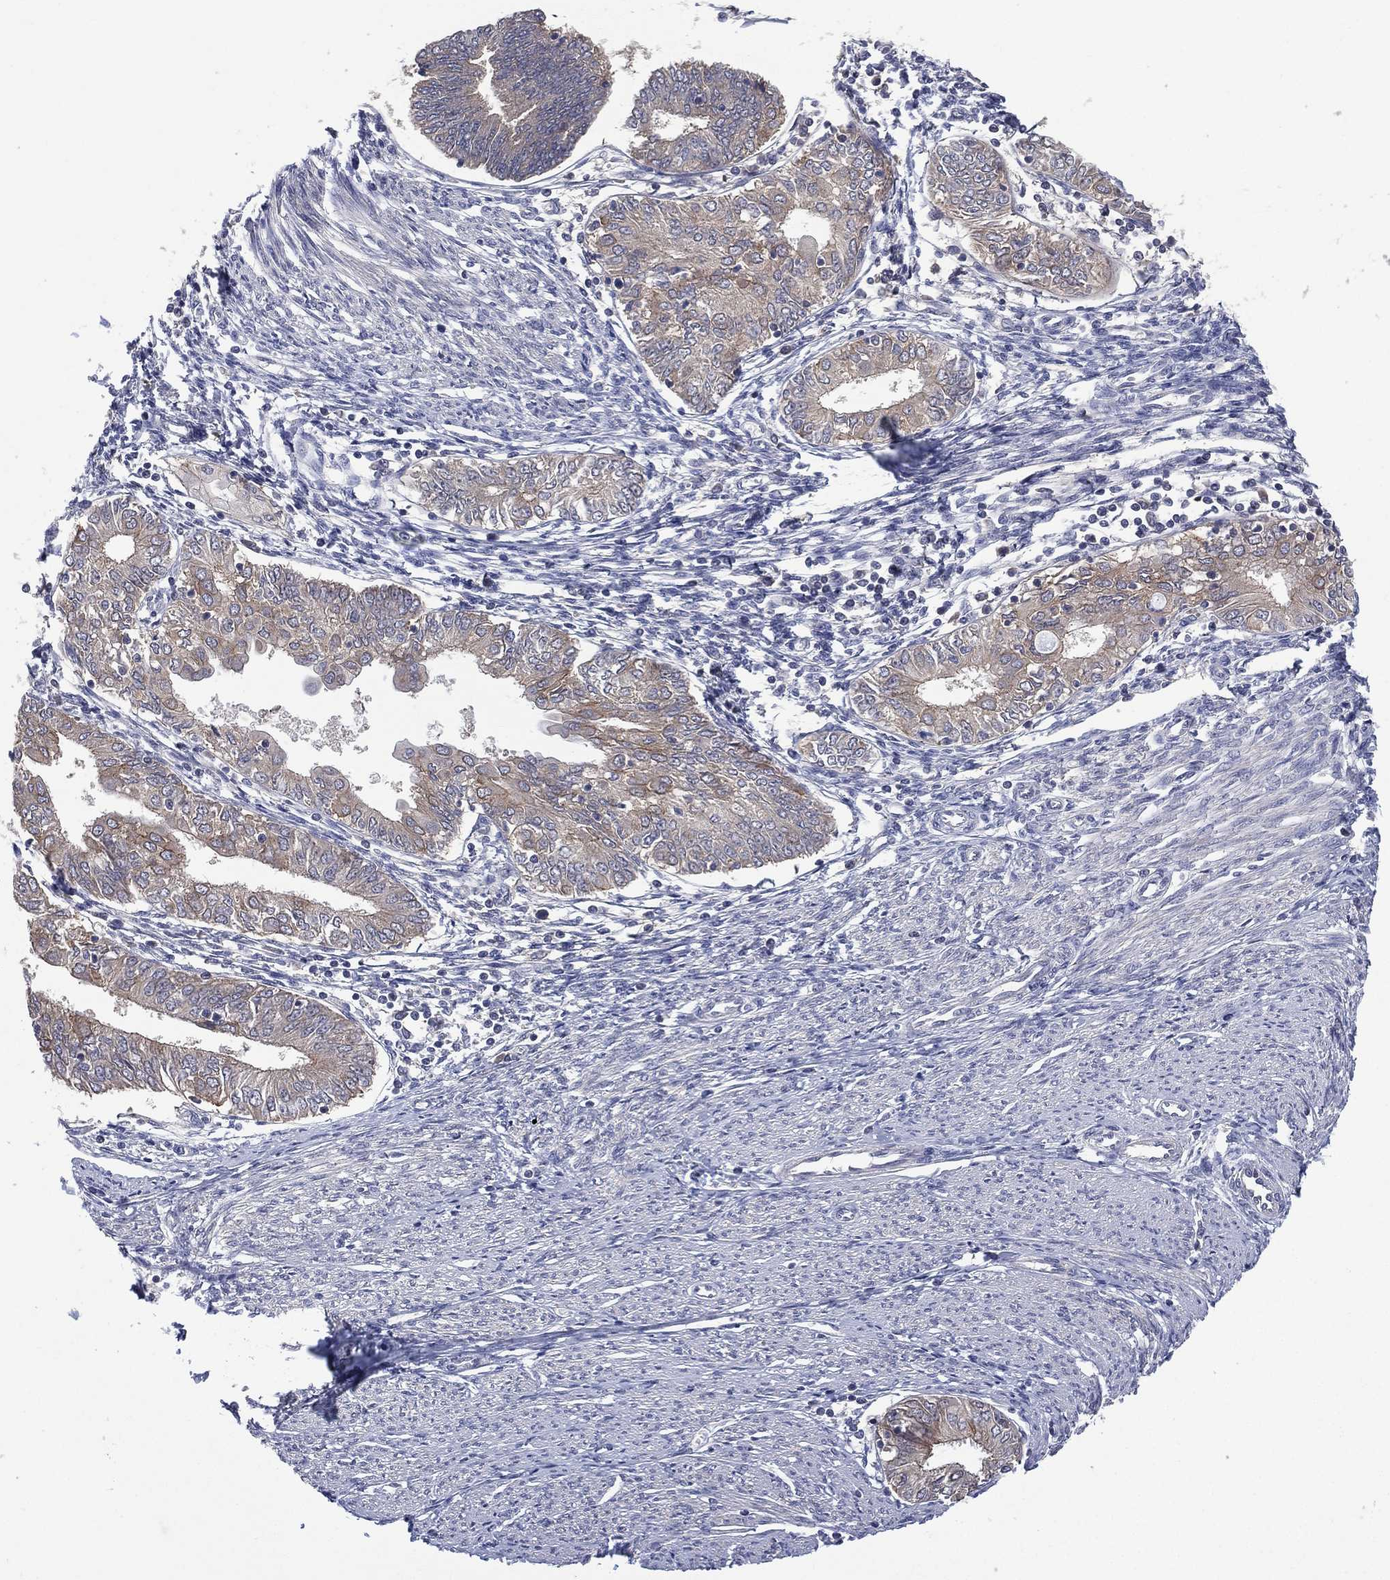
{"staining": {"intensity": "negative", "quantity": "none", "location": "none"}, "tissue": "endometrial cancer", "cell_type": "Tumor cells", "image_type": "cancer", "snomed": [{"axis": "morphology", "description": "Adenocarcinoma, NOS"}, {"axis": "topography", "description": "Endometrium"}], "caption": "Micrograph shows no protein expression in tumor cells of endometrial adenocarcinoma tissue. (DAB (3,3'-diaminobenzidine) immunohistochemistry with hematoxylin counter stain).", "gene": "MPP7", "patient": {"sex": "female", "age": 68}}